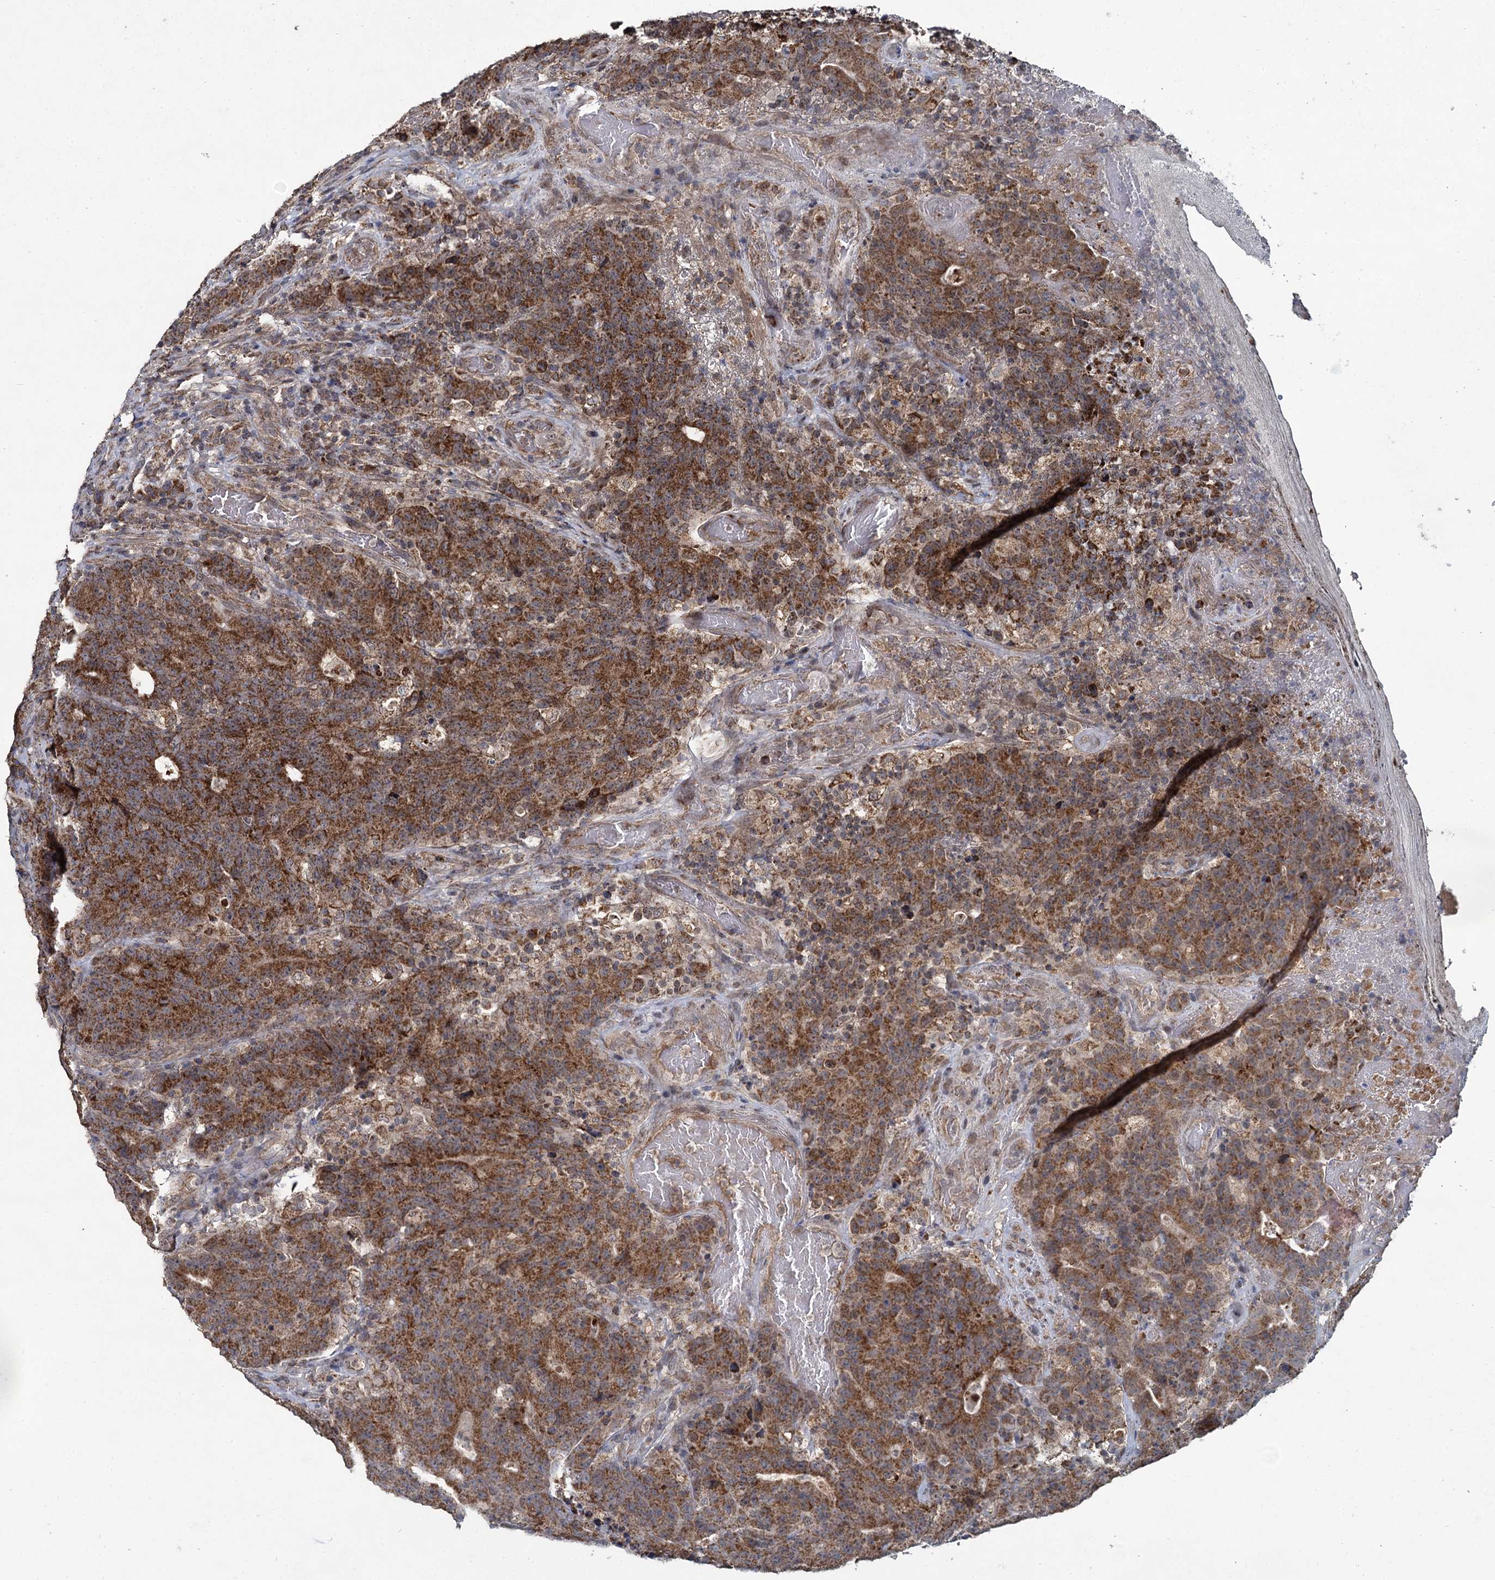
{"staining": {"intensity": "moderate", "quantity": ">75%", "location": "cytoplasmic/membranous"}, "tissue": "colorectal cancer", "cell_type": "Tumor cells", "image_type": "cancer", "snomed": [{"axis": "morphology", "description": "Adenocarcinoma, NOS"}, {"axis": "topography", "description": "Colon"}], "caption": "Colorectal cancer was stained to show a protein in brown. There is medium levels of moderate cytoplasmic/membranous staining in approximately >75% of tumor cells. The staining is performed using DAB (3,3'-diaminobenzidine) brown chromogen to label protein expression. The nuclei are counter-stained blue using hematoxylin.", "gene": "METTL4", "patient": {"sex": "female", "age": 75}}